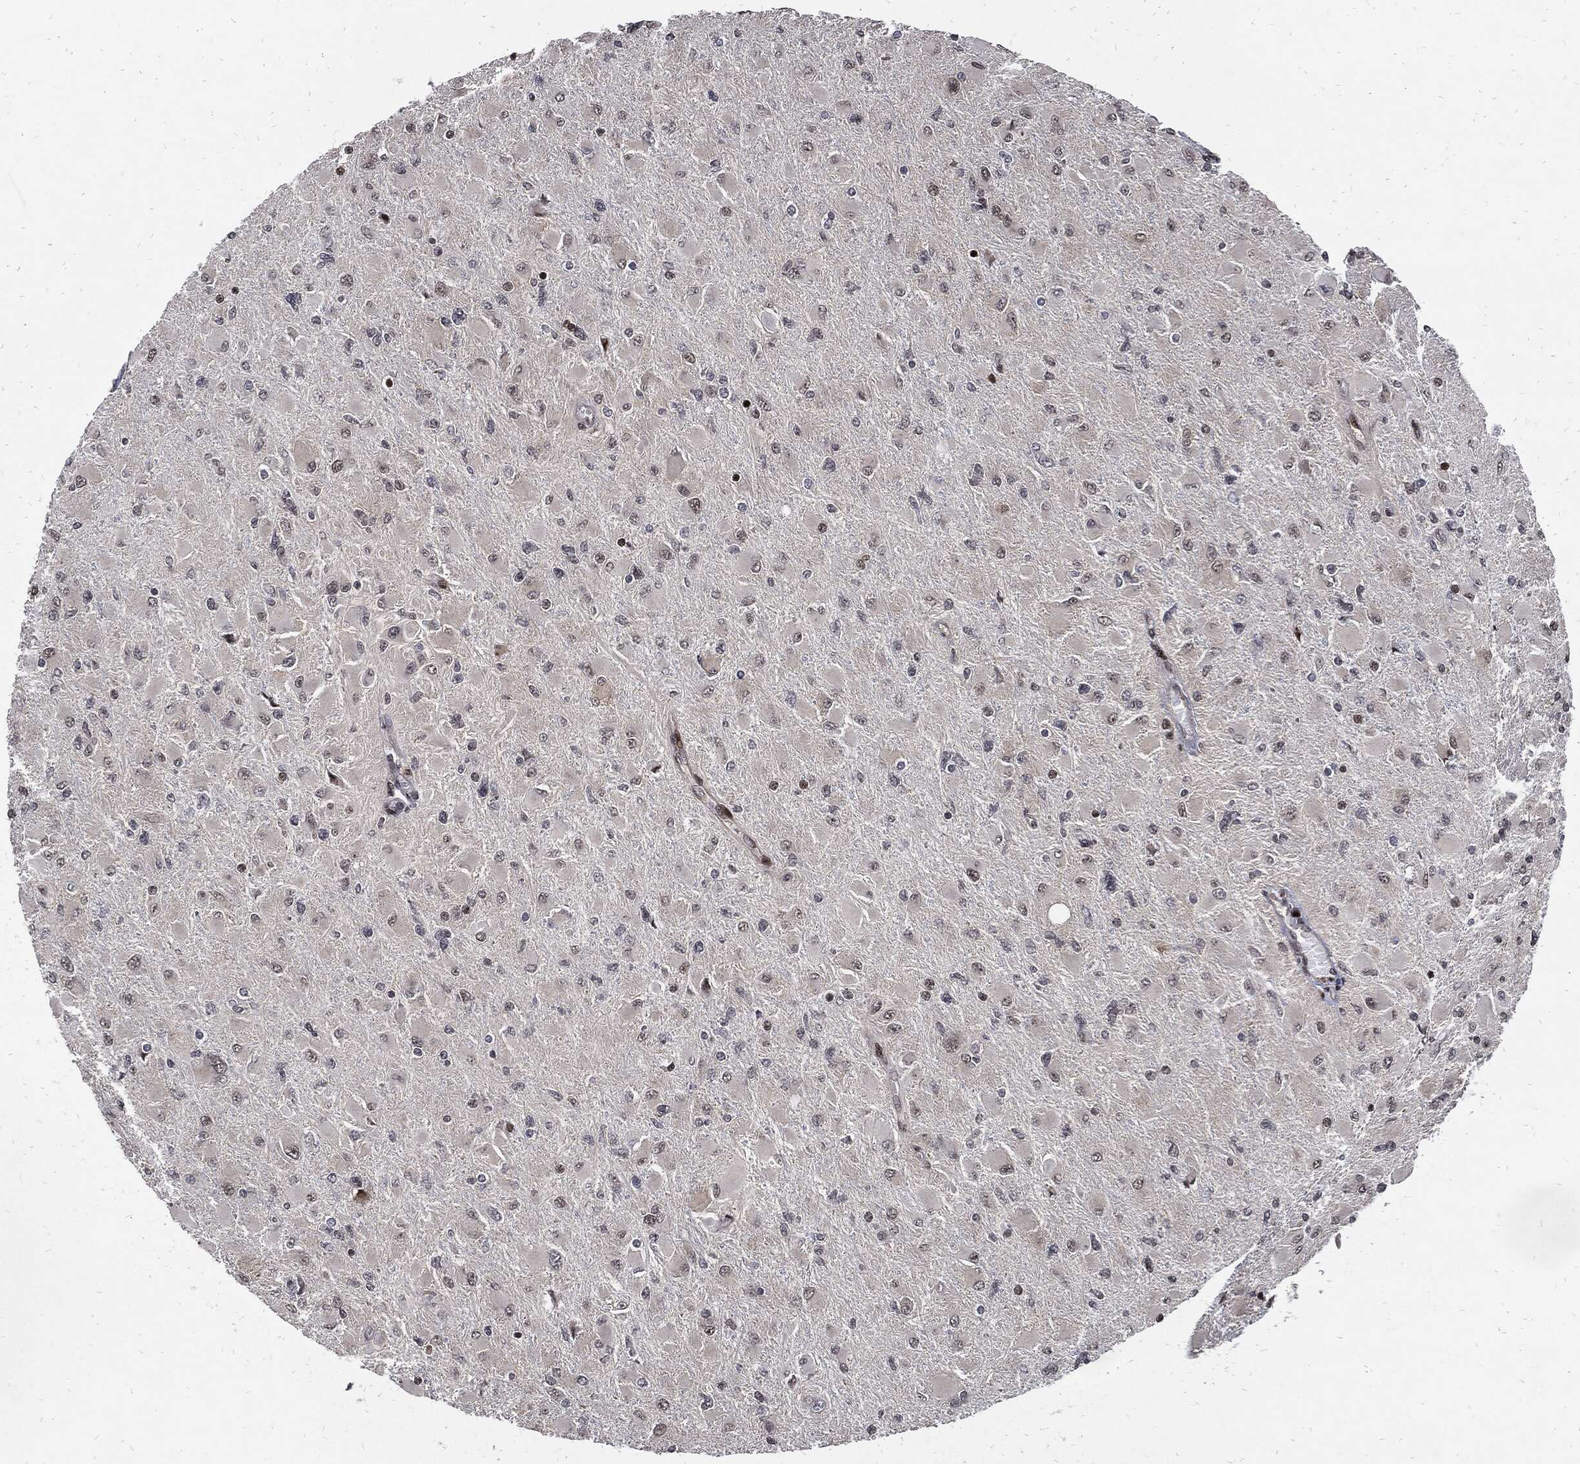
{"staining": {"intensity": "negative", "quantity": "none", "location": "none"}, "tissue": "glioma", "cell_type": "Tumor cells", "image_type": "cancer", "snomed": [{"axis": "morphology", "description": "Glioma, malignant, High grade"}, {"axis": "topography", "description": "Cerebral cortex"}], "caption": "Immunohistochemical staining of glioma demonstrates no significant staining in tumor cells. (DAB (3,3'-diaminobenzidine) immunohistochemistry (IHC) with hematoxylin counter stain).", "gene": "ZNF775", "patient": {"sex": "female", "age": 36}}